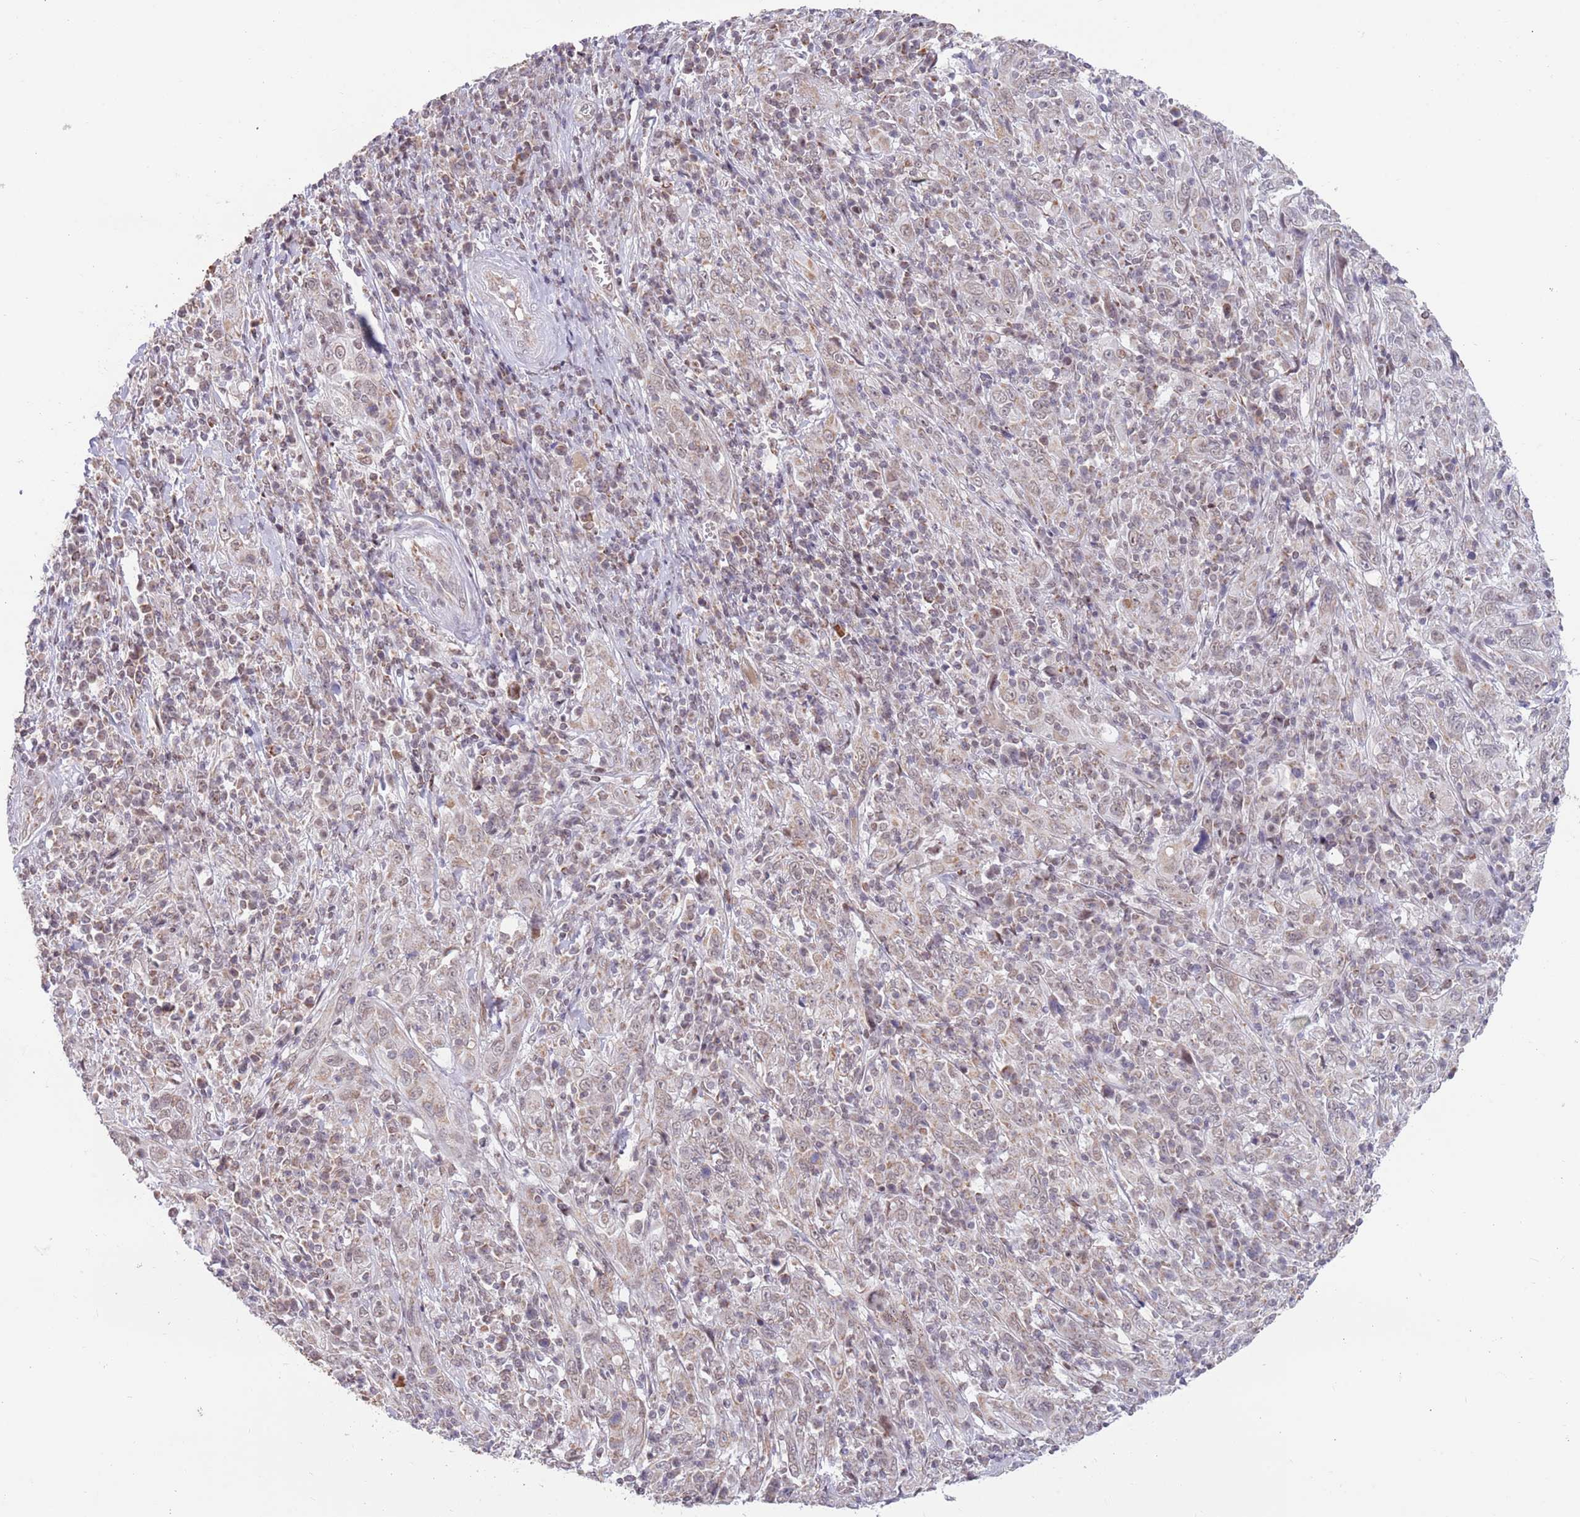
{"staining": {"intensity": "weak", "quantity": "<25%", "location": "cytoplasmic/membranous"}, "tissue": "cervical cancer", "cell_type": "Tumor cells", "image_type": "cancer", "snomed": [{"axis": "morphology", "description": "Squamous cell carcinoma, NOS"}, {"axis": "topography", "description": "Cervix"}], "caption": "This photomicrograph is of squamous cell carcinoma (cervical) stained with IHC to label a protein in brown with the nuclei are counter-stained blue. There is no positivity in tumor cells.", "gene": "TIMM13", "patient": {"sex": "female", "age": 46}}